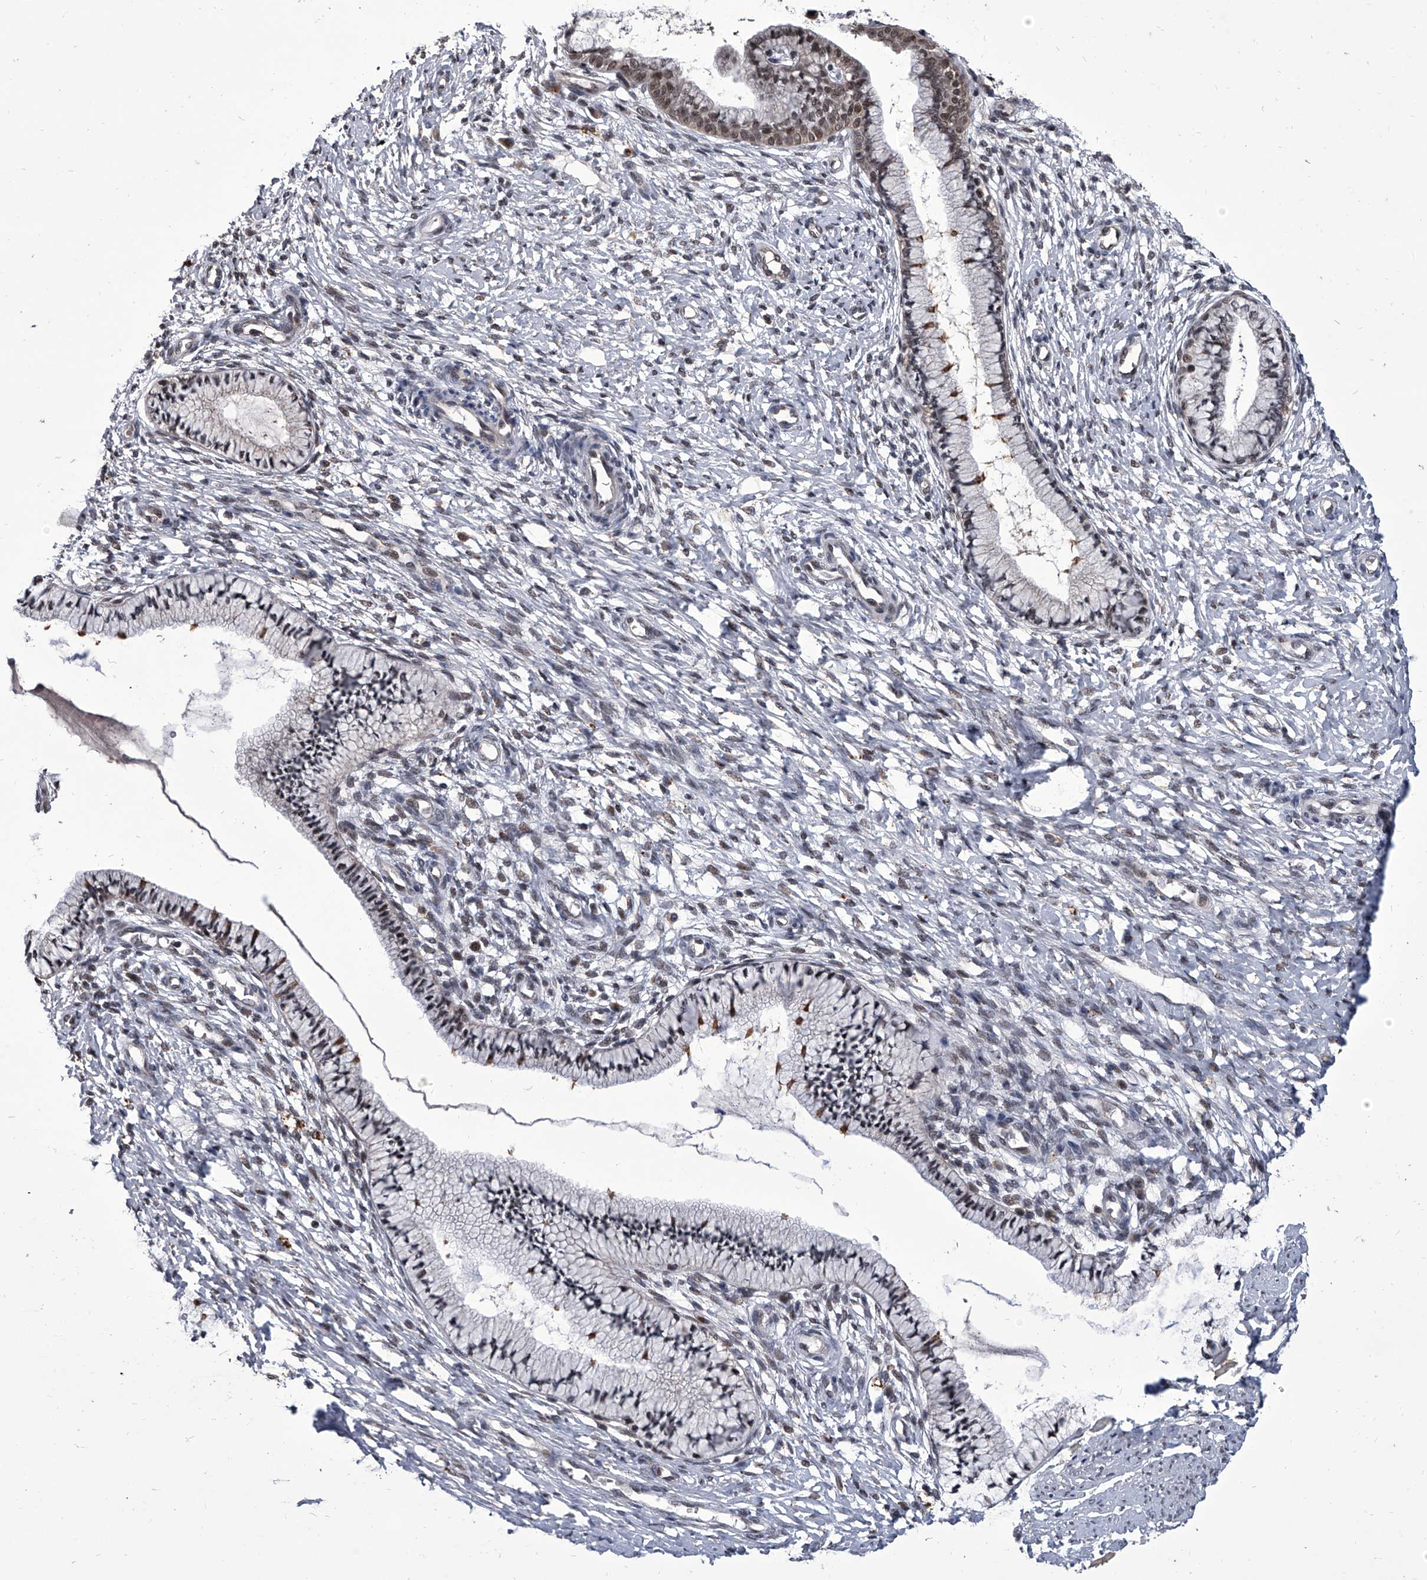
{"staining": {"intensity": "moderate", "quantity": "25%-75%", "location": "cytoplasmic/membranous,nuclear"}, "tissue": "cervix", "cell_type": "Glandular cells", "image_type": "normal", "snomed": [{"axis": "morphology", "description": "Normal tissue, NOS"}, {"axis": "topography", "description": "Cervix"}], "caption": "Moderate cytoplasmic/membranous,nuclear staining is appreciated in about 25%-75% of glandular cells in normal cervix.", "gene": "CMTR1", "patient": {"sex": "female", "age": 36}}